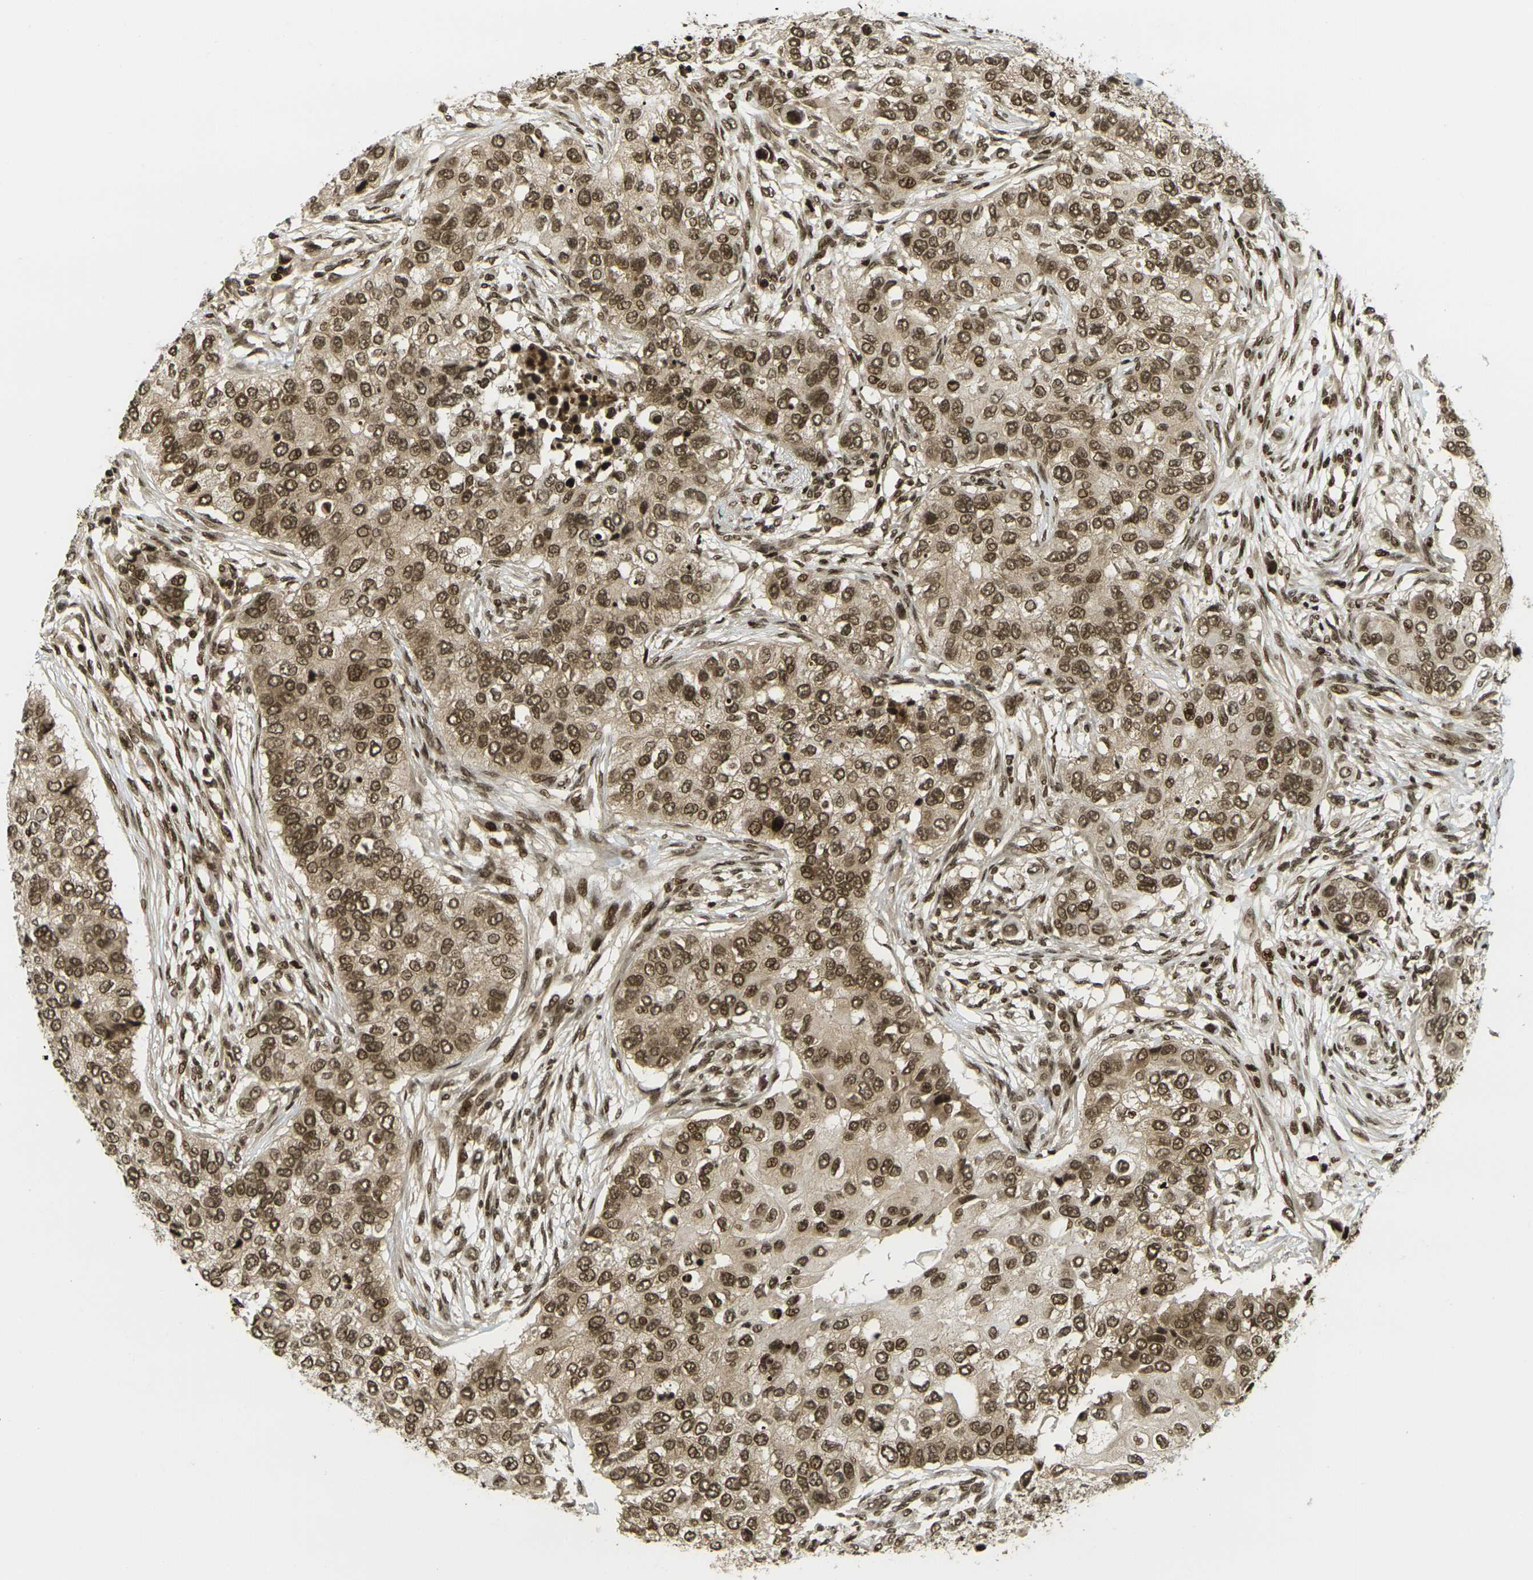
{"staining": {"intensity": "moderate", "quantity": ">75%", "location": "cytoplasmic/membranous,nuclear"}, "tissue": "breast cancer", "cell_type": "Tumor cells", "image_type": "cancer", "snomed": [{"axis": "morphology", "description": "Normal tissue, NOS"}, {"axis": "morphology", "description": "Duct carcinoma"}, {"axis": "topography", "description": "Breast"}], "caption": "Invasive ductal carcinoma (breast) tissue shows moderate cytoplasmic/membranous and nuclear positivity in approximately >75% of tumor cells", "gene": "RUVBL2", "patient": {"sex": "female", "age": 49}}